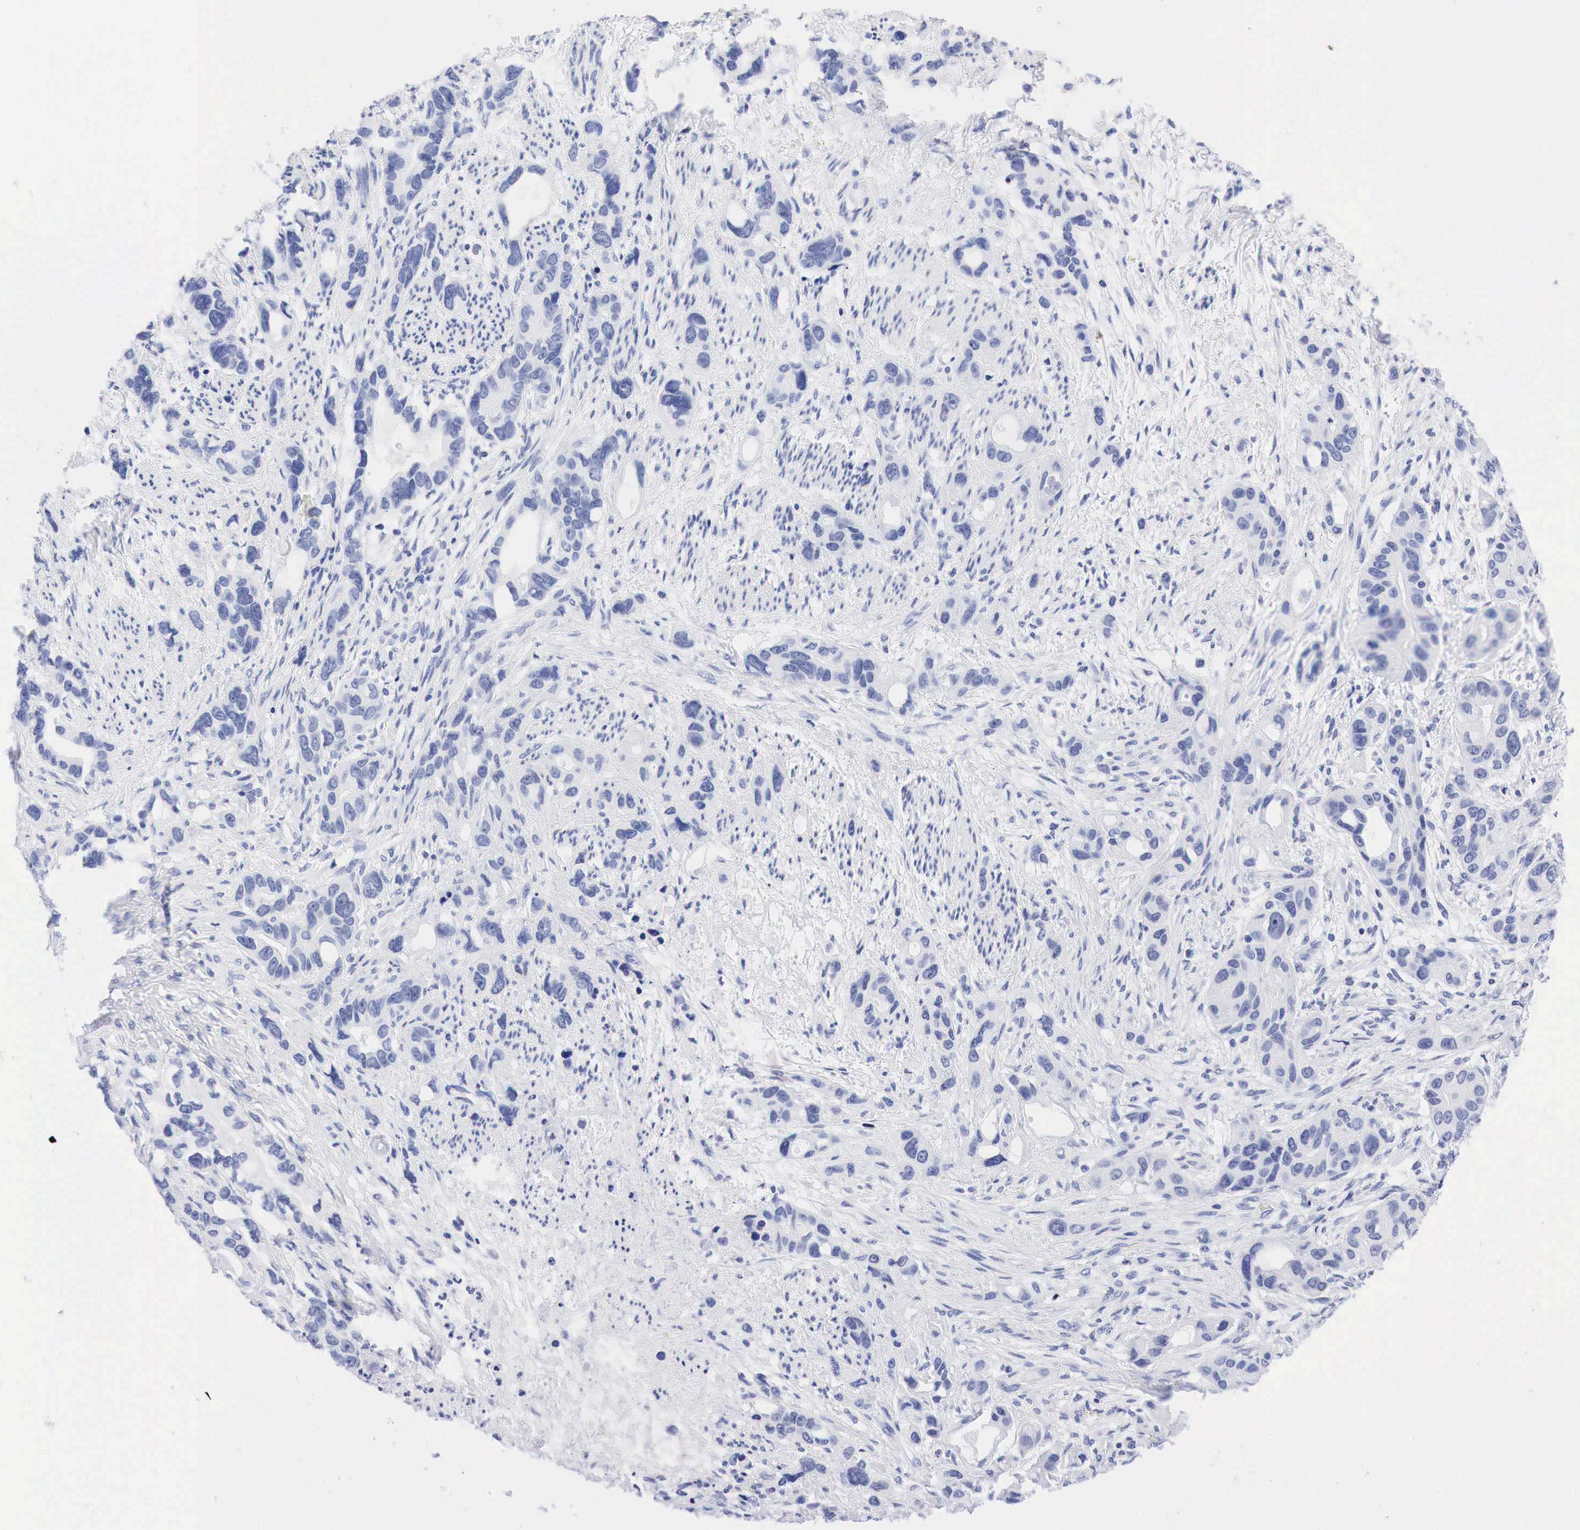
{"staining": {"intensity": "negative", "quantity": "none", "location": "none"}, "tissue": "stomach cancer", "cell_type": "Tumor cells", "image_type": "cancer", "snomed": [{"axis": "morphology", "description": "Adenocarcinoma, NOS"}, {"axis": "topography", "description": "Stomach, upper"}], "caption": "DAB (3,3'-diaminobenzidine) immunohistochemical staining of human adenocarcinoma (stomach) reveals no significant expression in tumor cells.", "gene": "NKX2-1", "patient": {"sex": "male", "age": 47}}